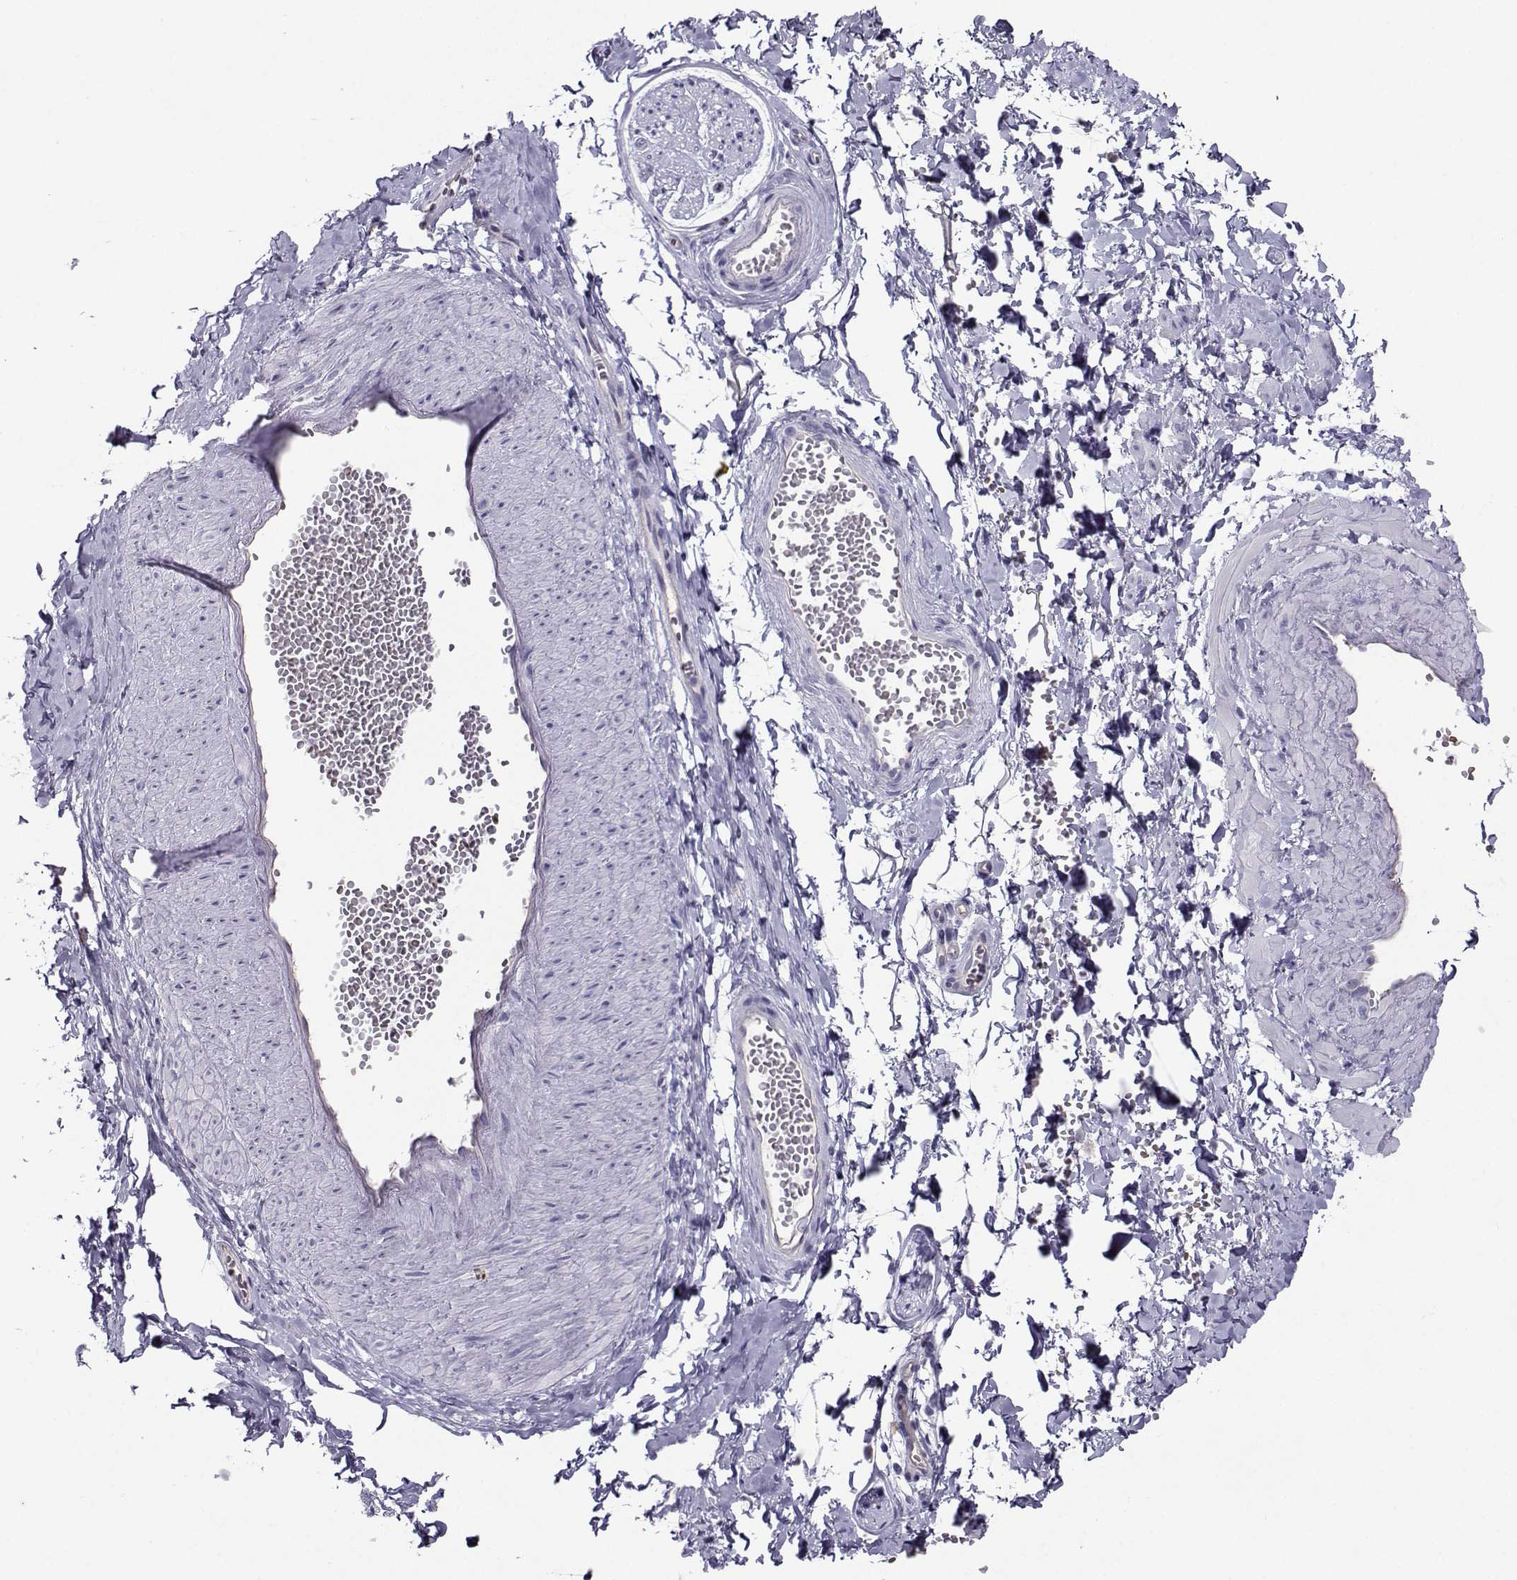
{"staining": {"intensity": "negative", "quantity": "none", "location": "none"}, "tissue": "adipose tissue", "cell_type": "Adipocytes", "image_type": "normal", "snomed": [{"axis": "morphology", "description": "Normal tissue, NOS"}, {"axis": "topography", "description": "Smooth muscle"}, {"axis": "topography", "description": "Peripheral nerve tissue"}], "caption": "Immunohistochemistry (IHC) histopathology image of unremarkable human adipose tissue stained for a protein (brown), which reveals no staining in adipocytes.", "gene": "CLUL1", "patient": {"sex": "male", "age": 22}}